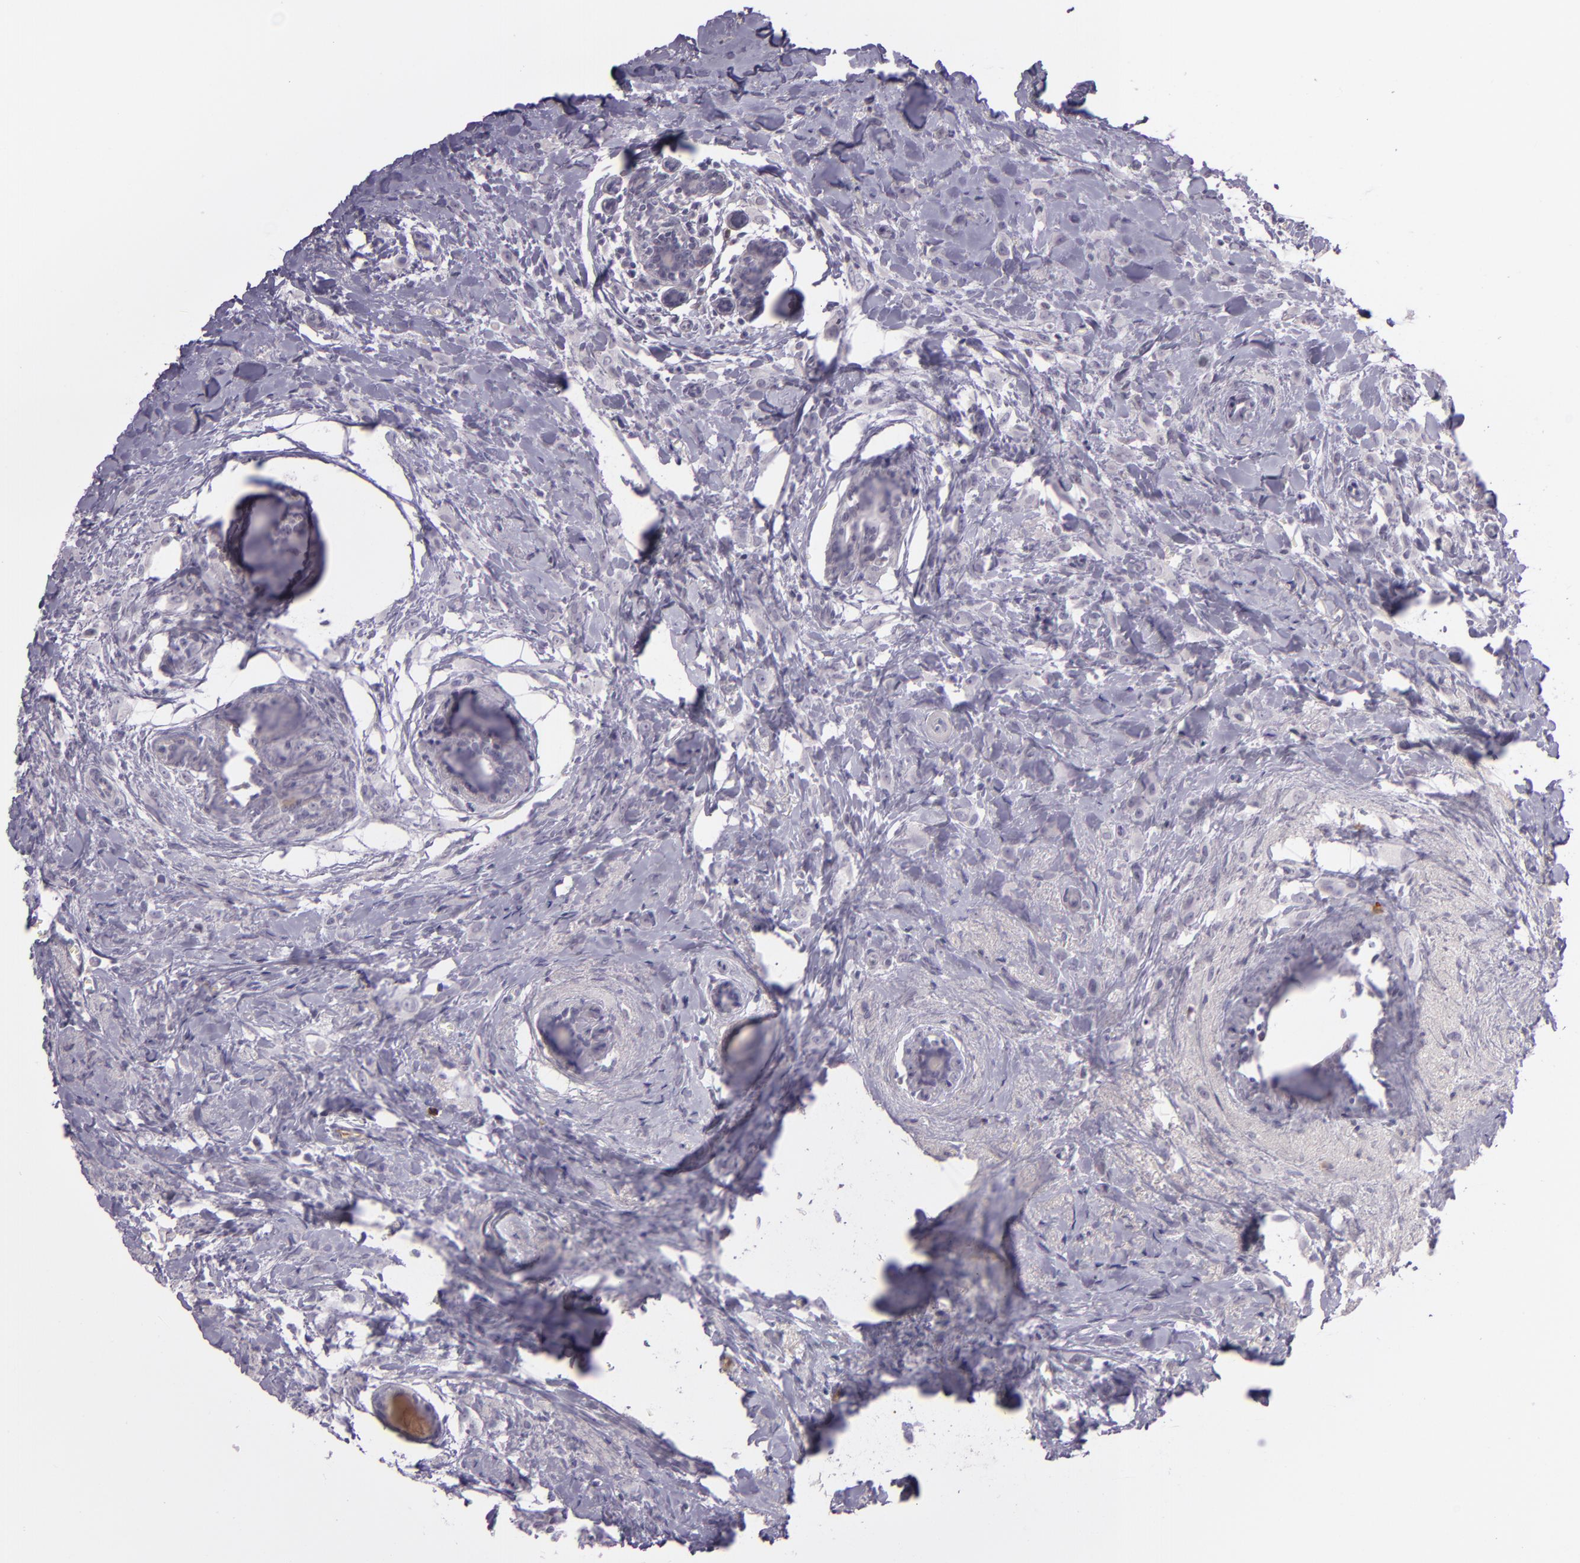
{"staining": {"intensity": "negative", "quantity": "none", "location": "none"}, "tissue": "breast cancer", "cell_type": "Tumor cells", "image_type": "cancer", "snomed": [{"axis": "morphology", "description": "Lobular carcinoma"}, {"axis": "topography", "description": "Breast"}], "caption": "This histopathology image is of breast lobular carcinoma stained with IHC to label a protein in brown with the nuclei are counter-stained blue. There is no expression in tumor cells. (Stains: DAB (3,3'-diaminobenzidine) immunohistochemistry (IHC) with hematoxylin counter stain, Microscopy: brightfield microscopy at high magnification).", "gene": "CHEK2", "patient": {"sex": "female", "age": 57}}